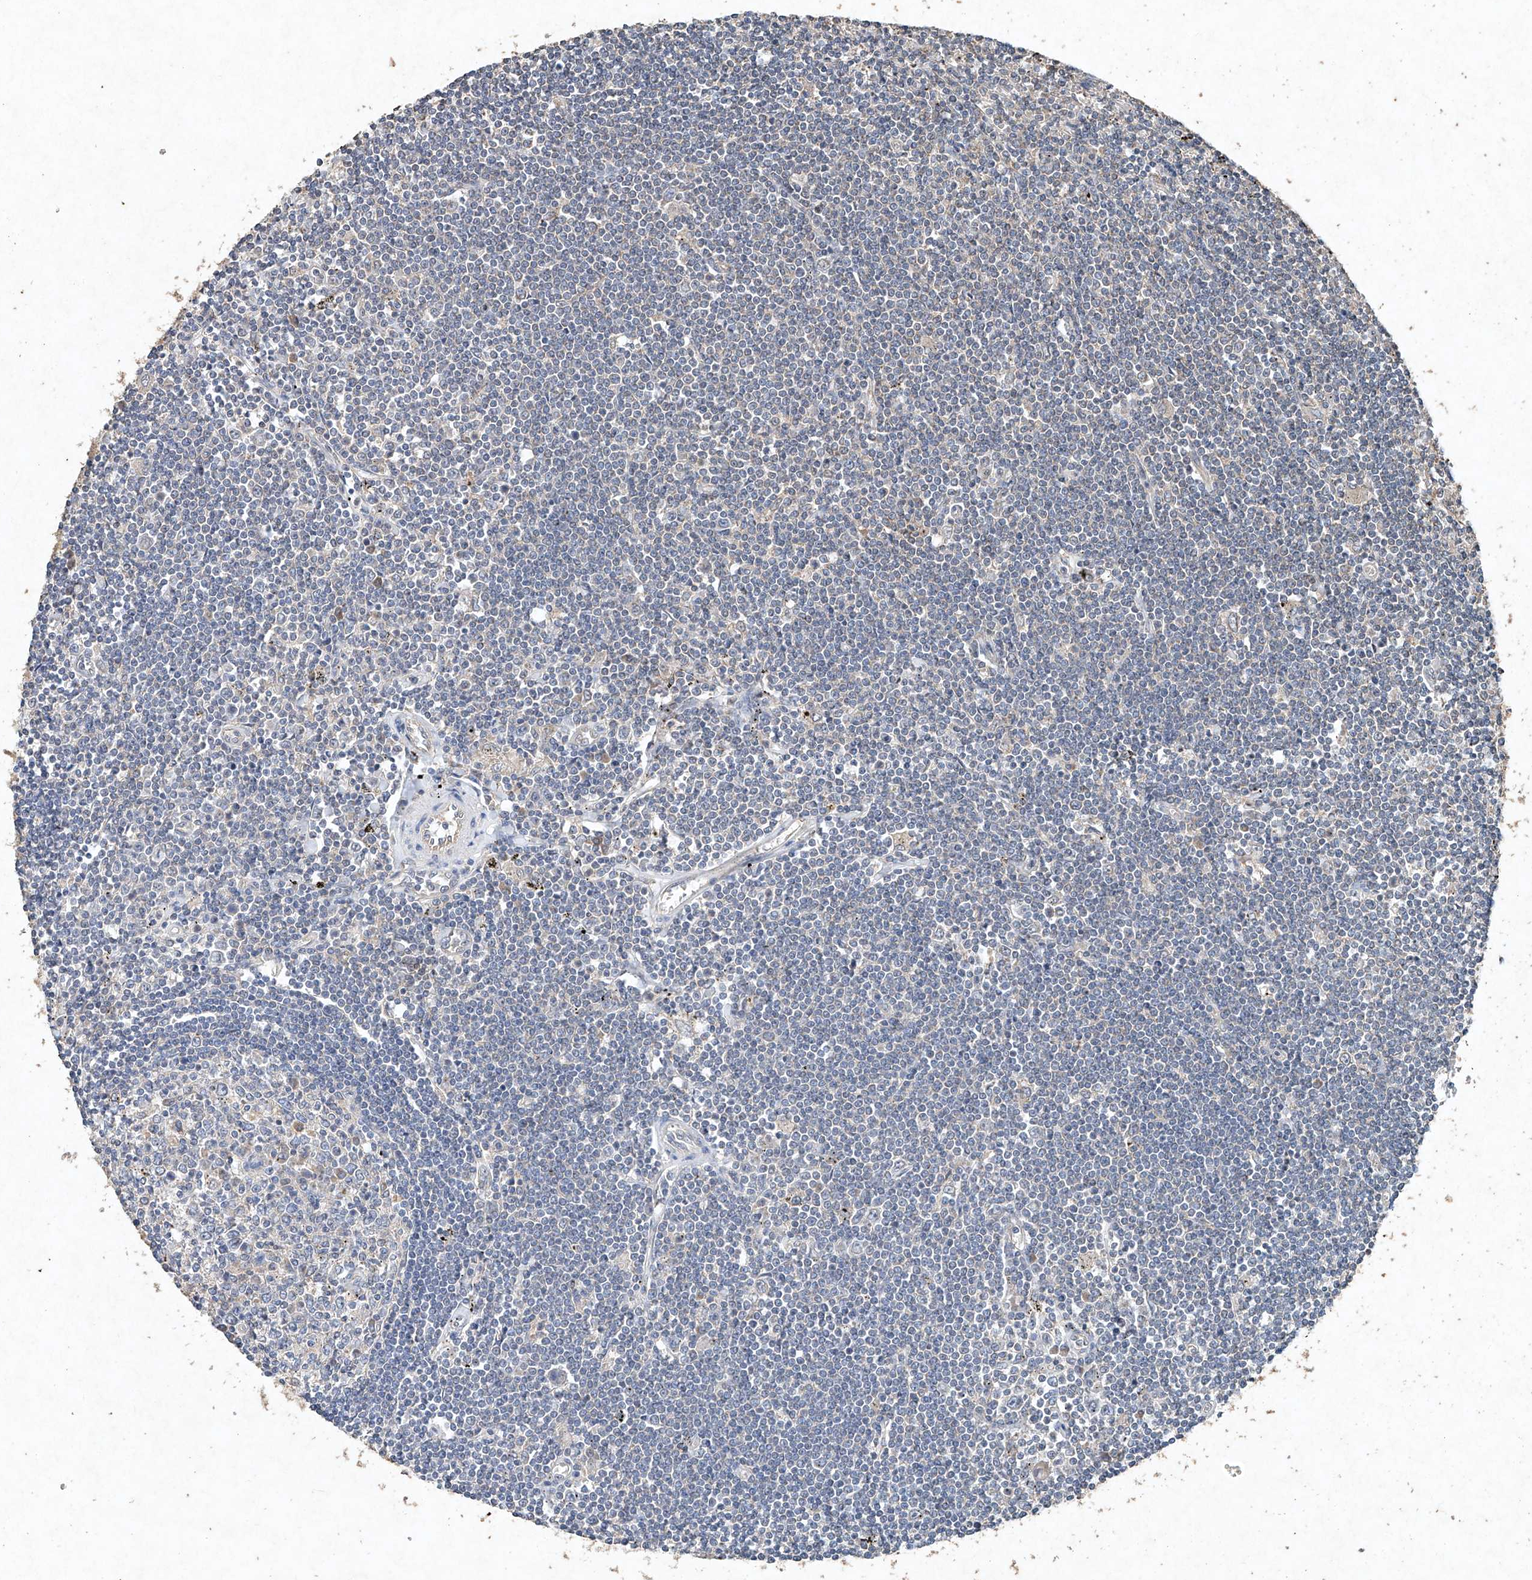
{"staining": {"intensity": "negative", "quantity": "none", "location": "none"}, "tissue": "lymphoma", "cell_type": "Tumor cells", "image_type": "cancer", "snomed": [{"axis": "morphology", "description": "Malignant lymphoma, non-Hodgkin's type, Low grade"}, {"axis": "topography", "description": "Spleen"}], "caption": "This is an immunohistochemistry micrograph of malignant lymphoma, non-Hodgkin's type (low-grade). There is no staining in tumor cells.", "gene": "STK3", "patient": {"sex": "male", "age": 76}}